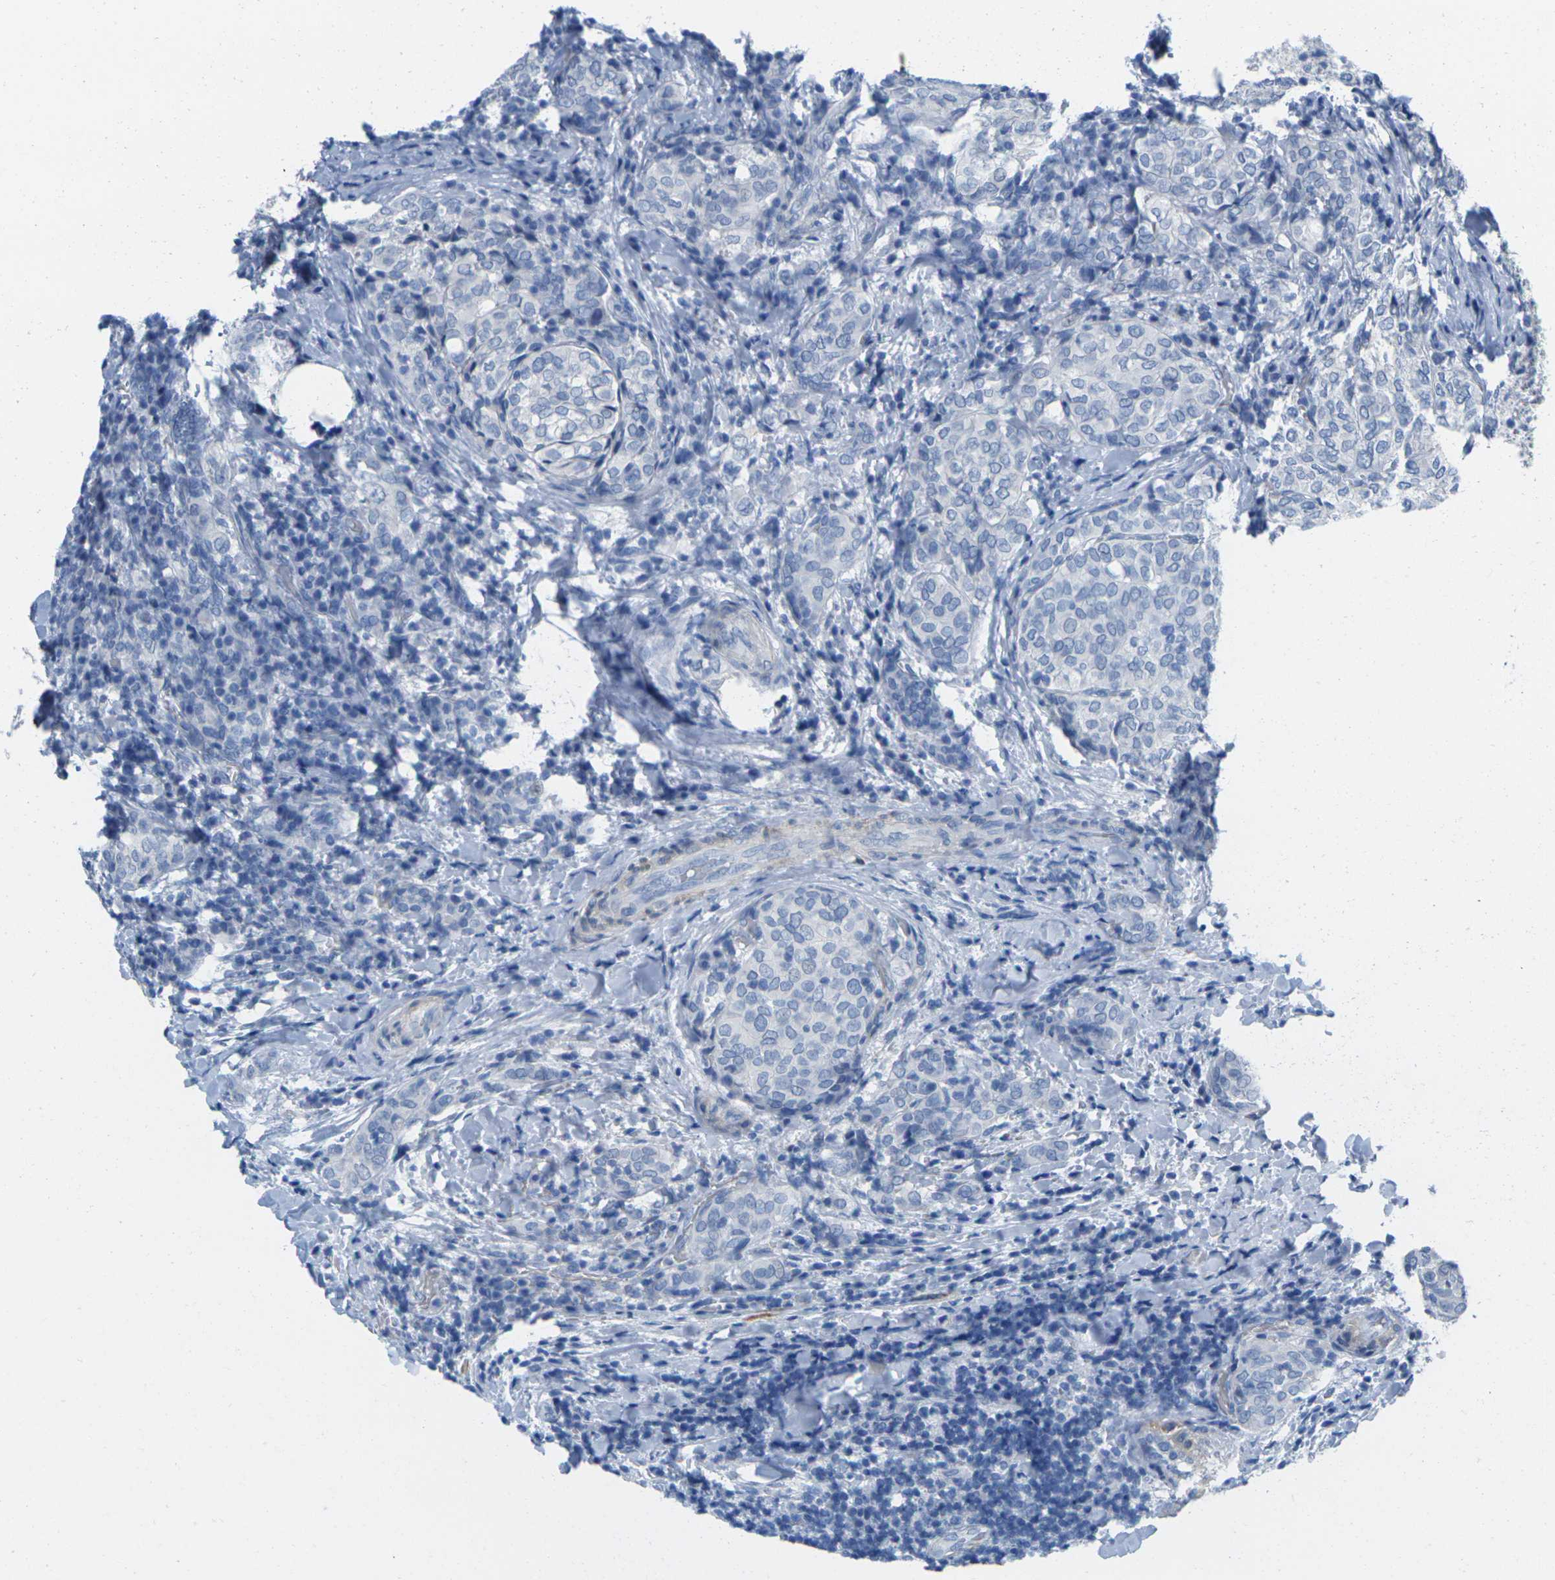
{"staining": {"intensity": "negative", "quantity": "none", "location": "none"}, "tissue": "thyroid cancer", "cell_type": "Tumor cells", "image_type": "cancer", "snomed": [{"axis": "morphology", "description": "Normal tissue, NOS"}, {"axis": "morphology", "description": "Papillary adenocarcinoma, NOS"}, {"axis": "topography", "description": "Thyroid gland"}], "caption": "DAB (3,3'-diaminobenzidine) immunohistochemical staining of thyroid cancer (papillary adenocarcinoma) reveals no significant positivity in tumor cells.", "gene": "CNN1", "patient": {"sex": "female", "age": 30}}